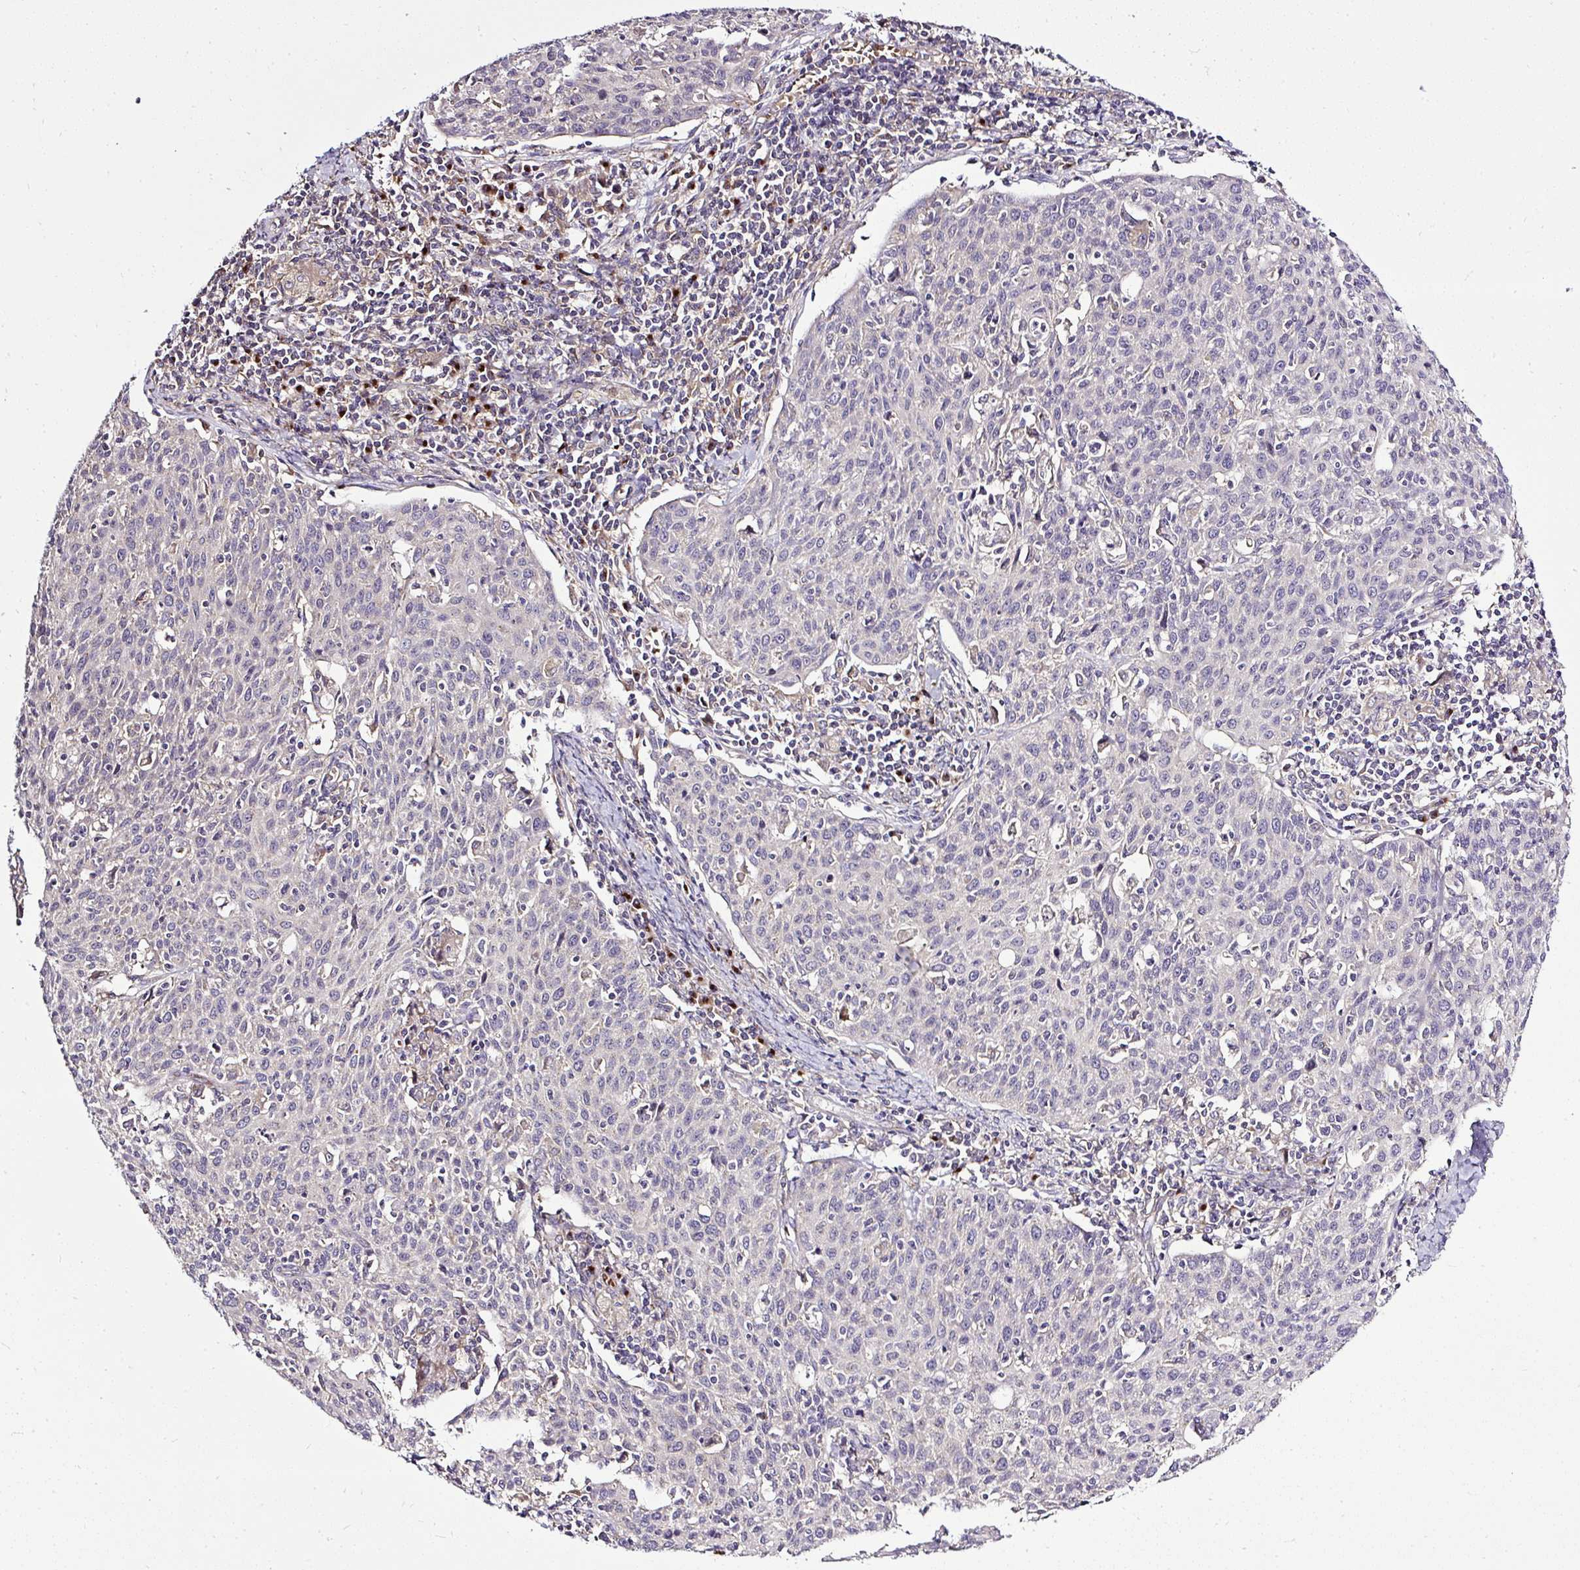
{"staining": {"intensity": "negative", "quantity": "none", "location": "none"}, "tissue": "cervical cancer", "cell_type": "Tumor cells", "image_type": "cancer", "snomed": [{"axis": "morphology", "description": "Squamous cell carcinoma, NOS"}, {"axis": "topography", "description": "Cervix"}], "caption": "This photomicrograph is of cervical cancer (squamous cell carcinoma) stained with immunohistochemistry (IHC) to label a protein in brown with the nuclei are counter-stained blue. There is no staining in tumor cells.", "gene": "SMC4", "patient": {"sex": "female", "age": 38}}